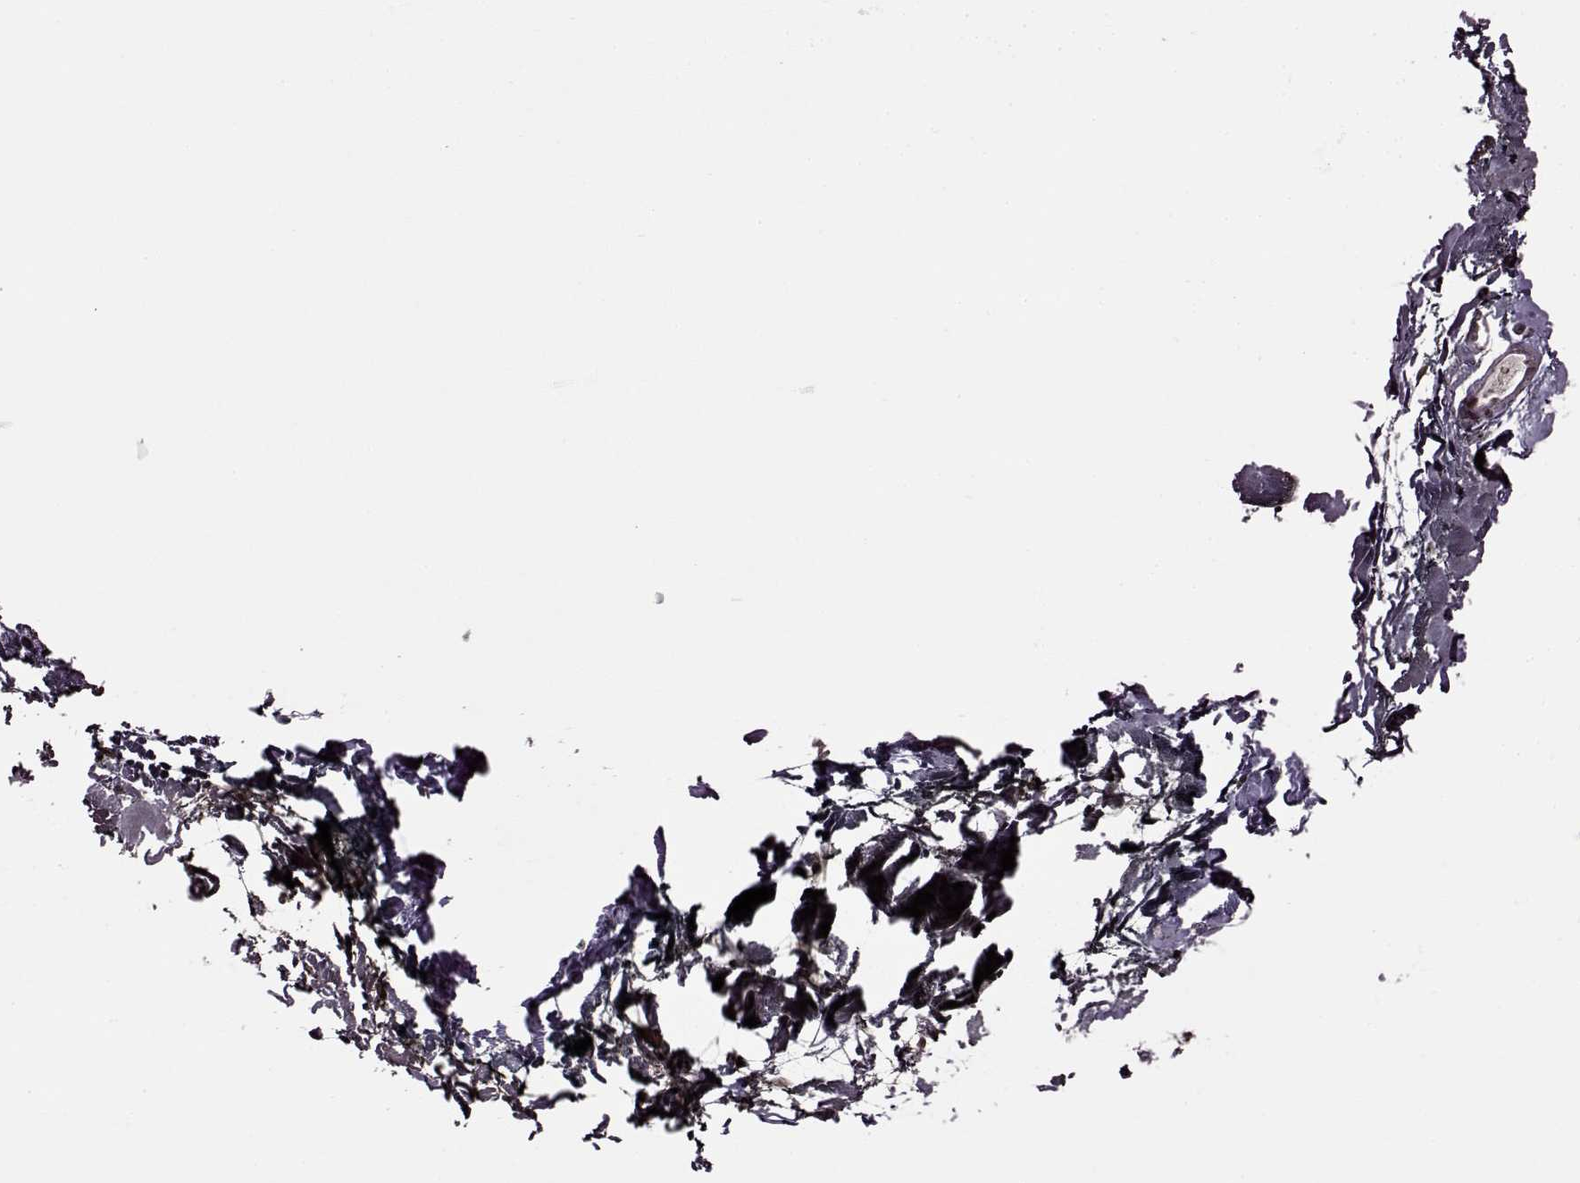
{"staining": {"intensity": "moderate", "quantity": "25%-75%", "location": "nuclear"}, "tissue": "skin", "cell_type": "Fibroblasts", "image_type": "normal", "snomed": [{"axis": "morphology", "description": "Normal tissue, NOS"}, {"axis": "topography", "description": "Skin"}], "caption": "Protein staining of normal skin shows moderate nuclear positivity in about 25%-75% of fibroblasts.", "gene": "FTO", "patient": {"sex": "female", "age": 34}}